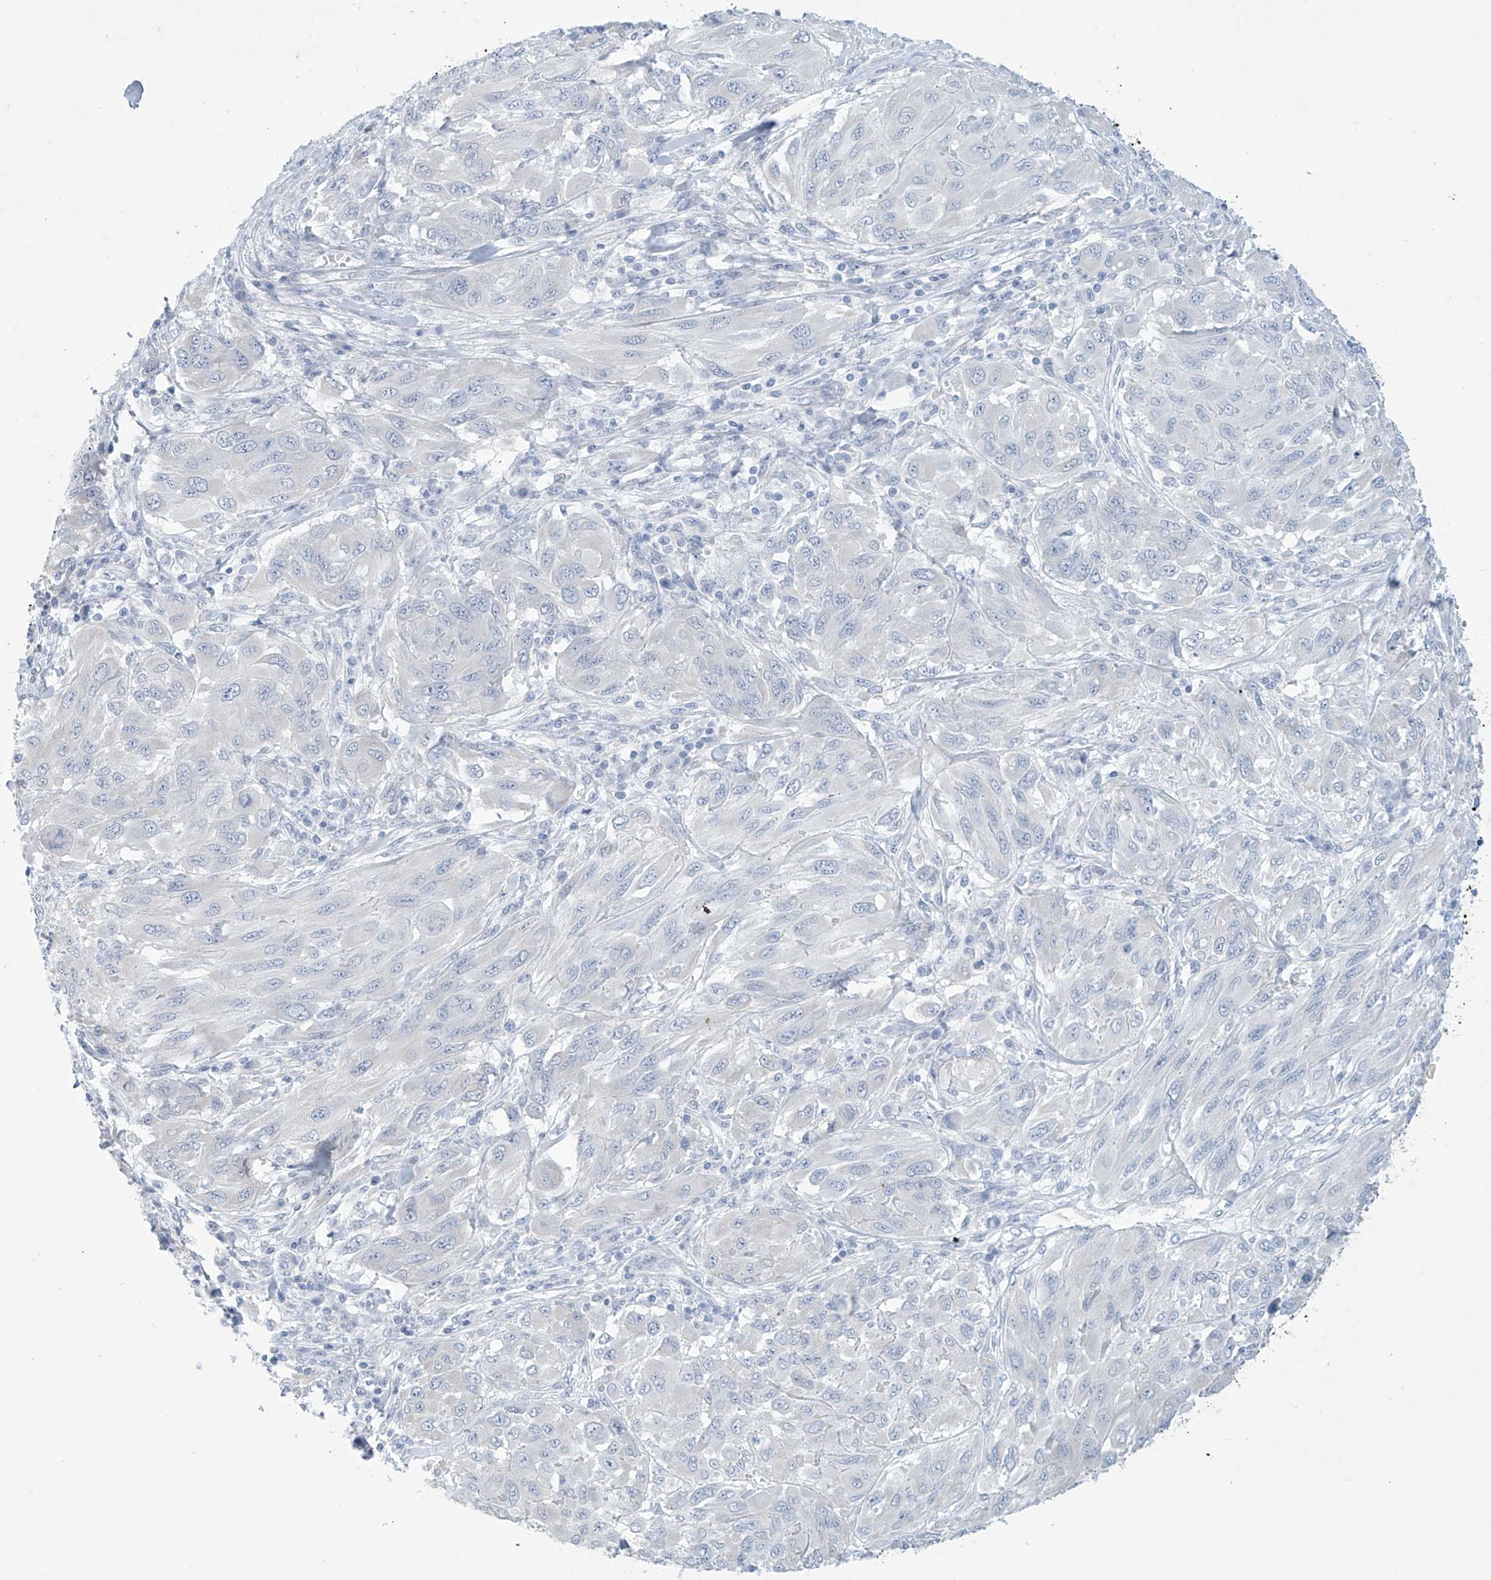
{"staining": {"intensity": "negative", "quantity": "none", "location": "none"}, "tissue": "melanoma", "cell_type": "Tumor cells", "image_type": "cancer", "snomed": [{"axis": "morphology", "description": "Malignant melanoma, NOS"}, {"axis": "topography", "description": "Skin"}], "caption": "Malignant melanoma was stained to show a protein in brown. There is no significant positivity in tumor cells.", "gene": "SLC35A5", "patient": {"sex": "female", "age": 91}}